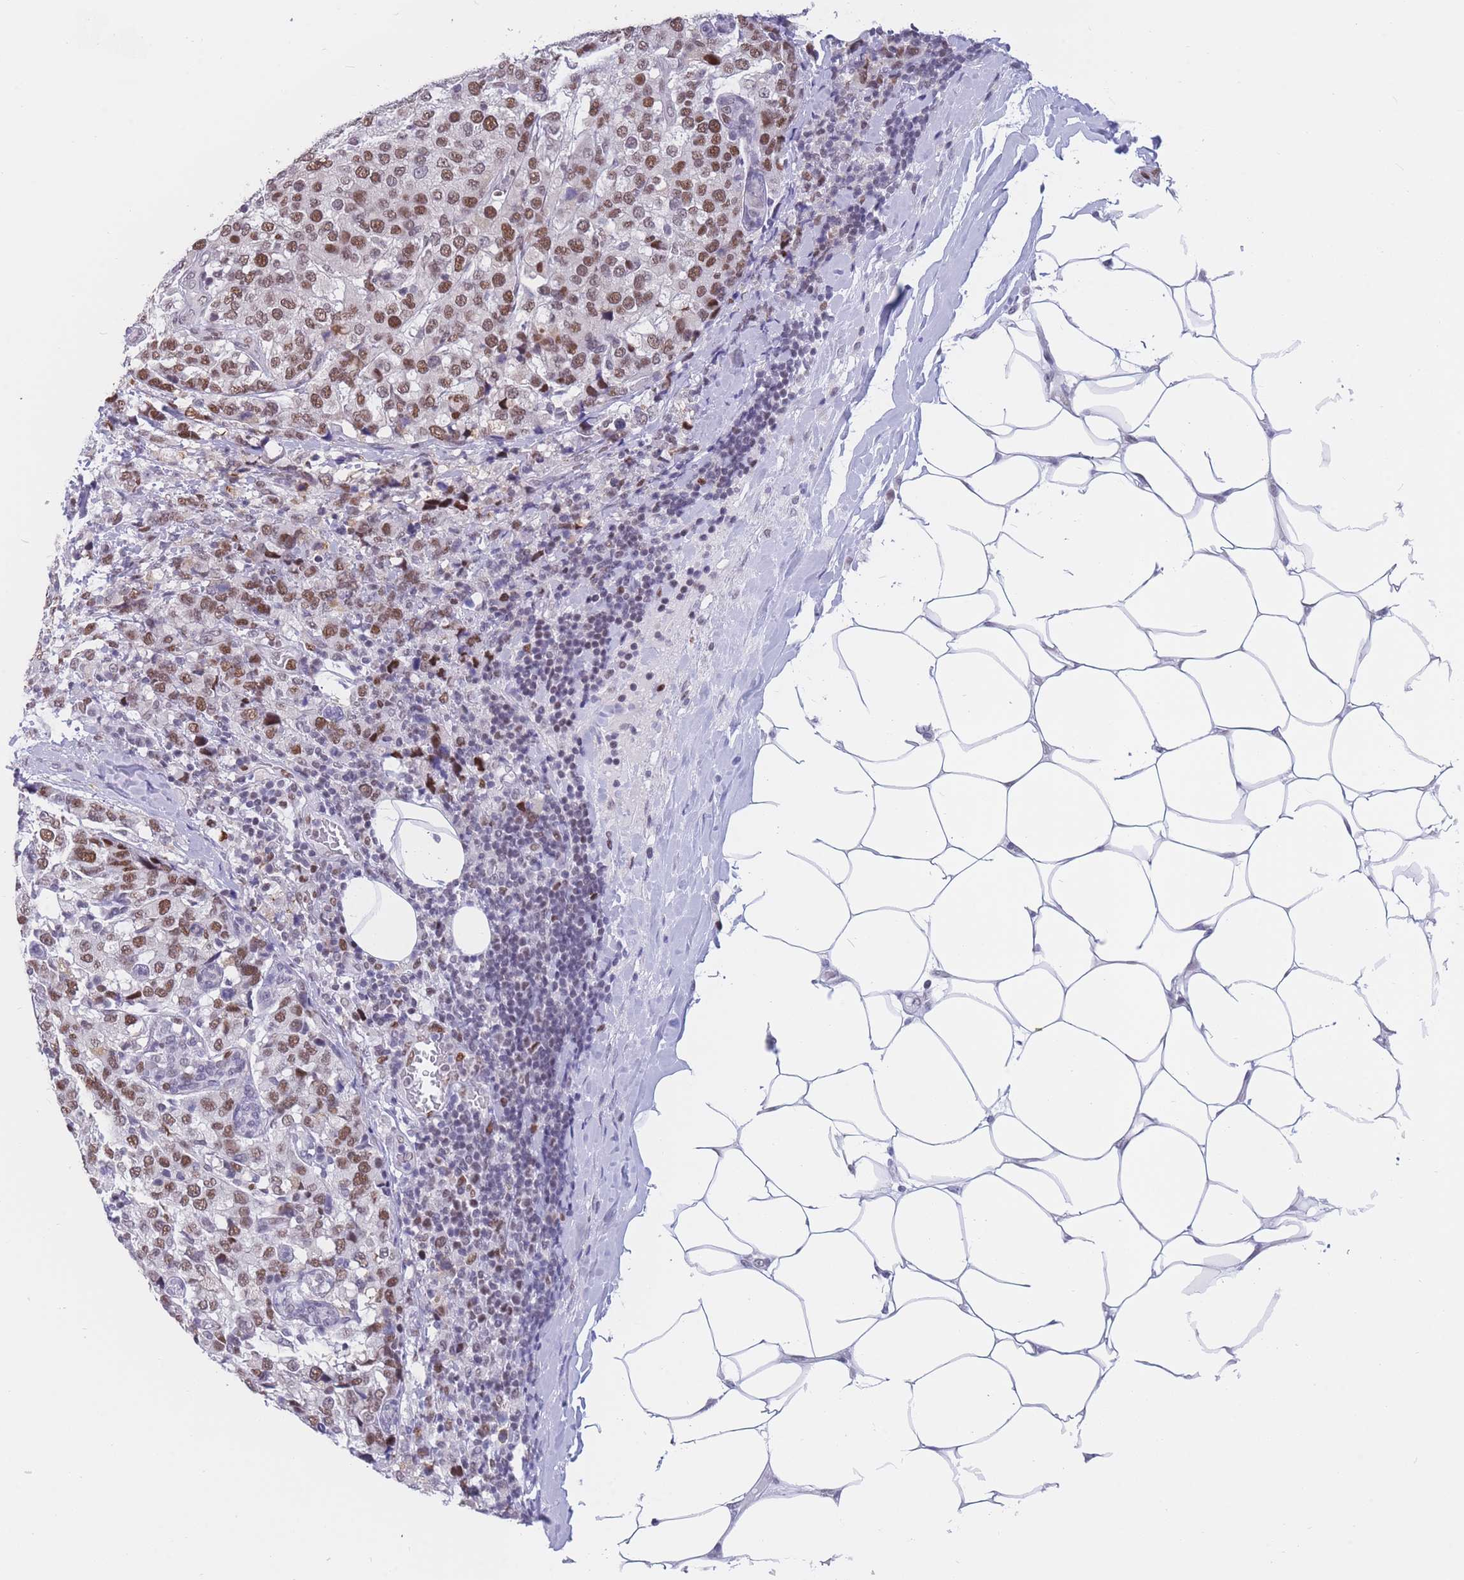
{"staining": {"intensity": "moderate", "quantity": ">75%", "location": "nuclear"}, "tissue": "breast cancer", "cell_type": "Tumor cells", "image_type": "cancer", "snomed": [{"axis": "morphology", "description": "Lobular carcinoma"}, {"axis": "topography", "description": "Breast"}], "caption": "Moderate nuclear expression for a protein is seen in about >75% of tumor cells of breast cancer (lobular carcinoma) using IHC.", "gene": "NASP", "patient": {"sex": "female", "age": 59}}